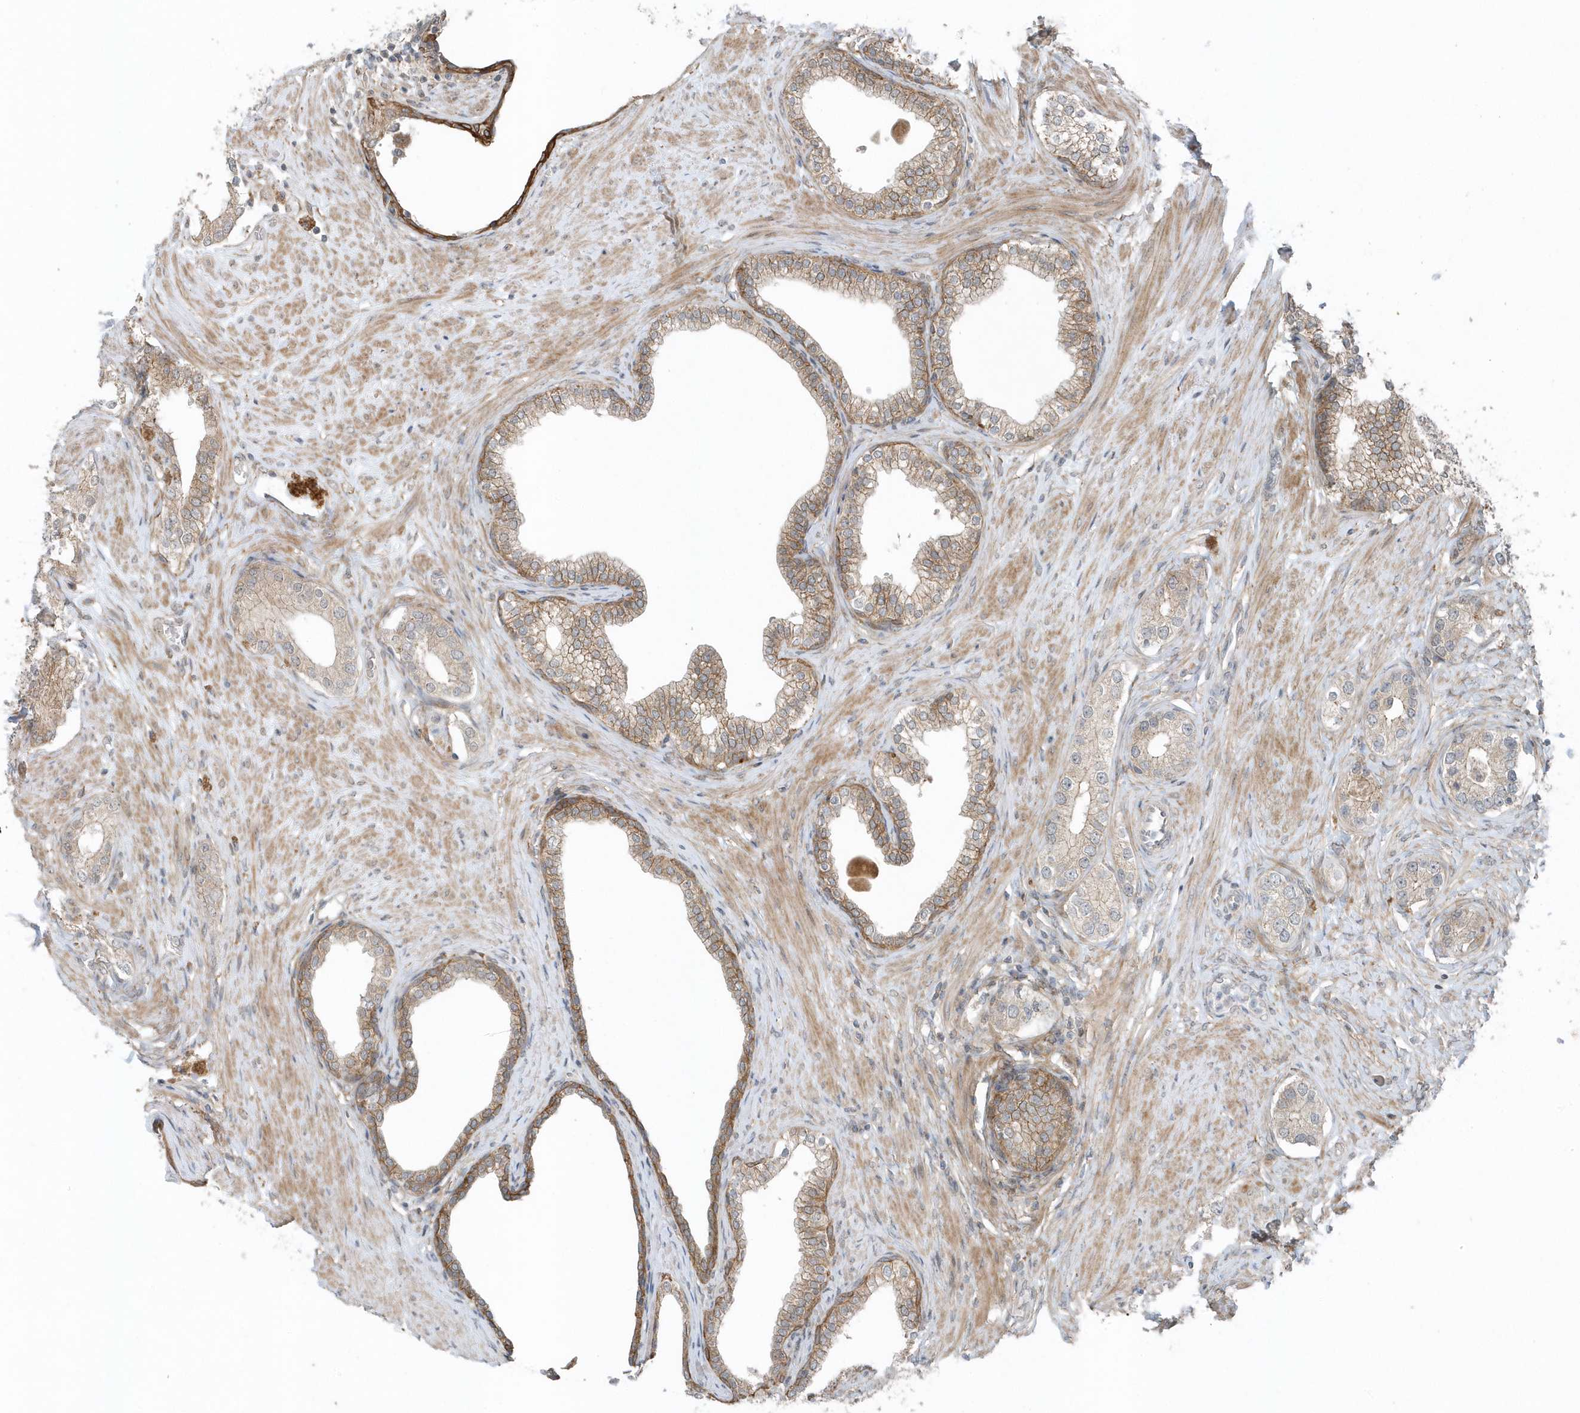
{"staining": {"intensity": "weak", "quantity": "<25%", "location": "cytoplasmic/membranous"}, "tissue": "prostate cancer", "cell_type": "Tumor cells", "image_type": "cancer", "snomed": [{"axis": "morphology", "description": "Adenocarcinoma, High grade"}, {"axis": "topography", "description": "Prostate"}], "caption": "This histopathology image is of prostate cancer (adenocarcinoma (high-grade)) stained with immunohistochemistry (IHC) to label a protein in brown with the nuclei are counter-stained blue. There is no positivity in tumor cells.", "gene": "PARD3B", "patient": {"sex": "male", "age": 63}}